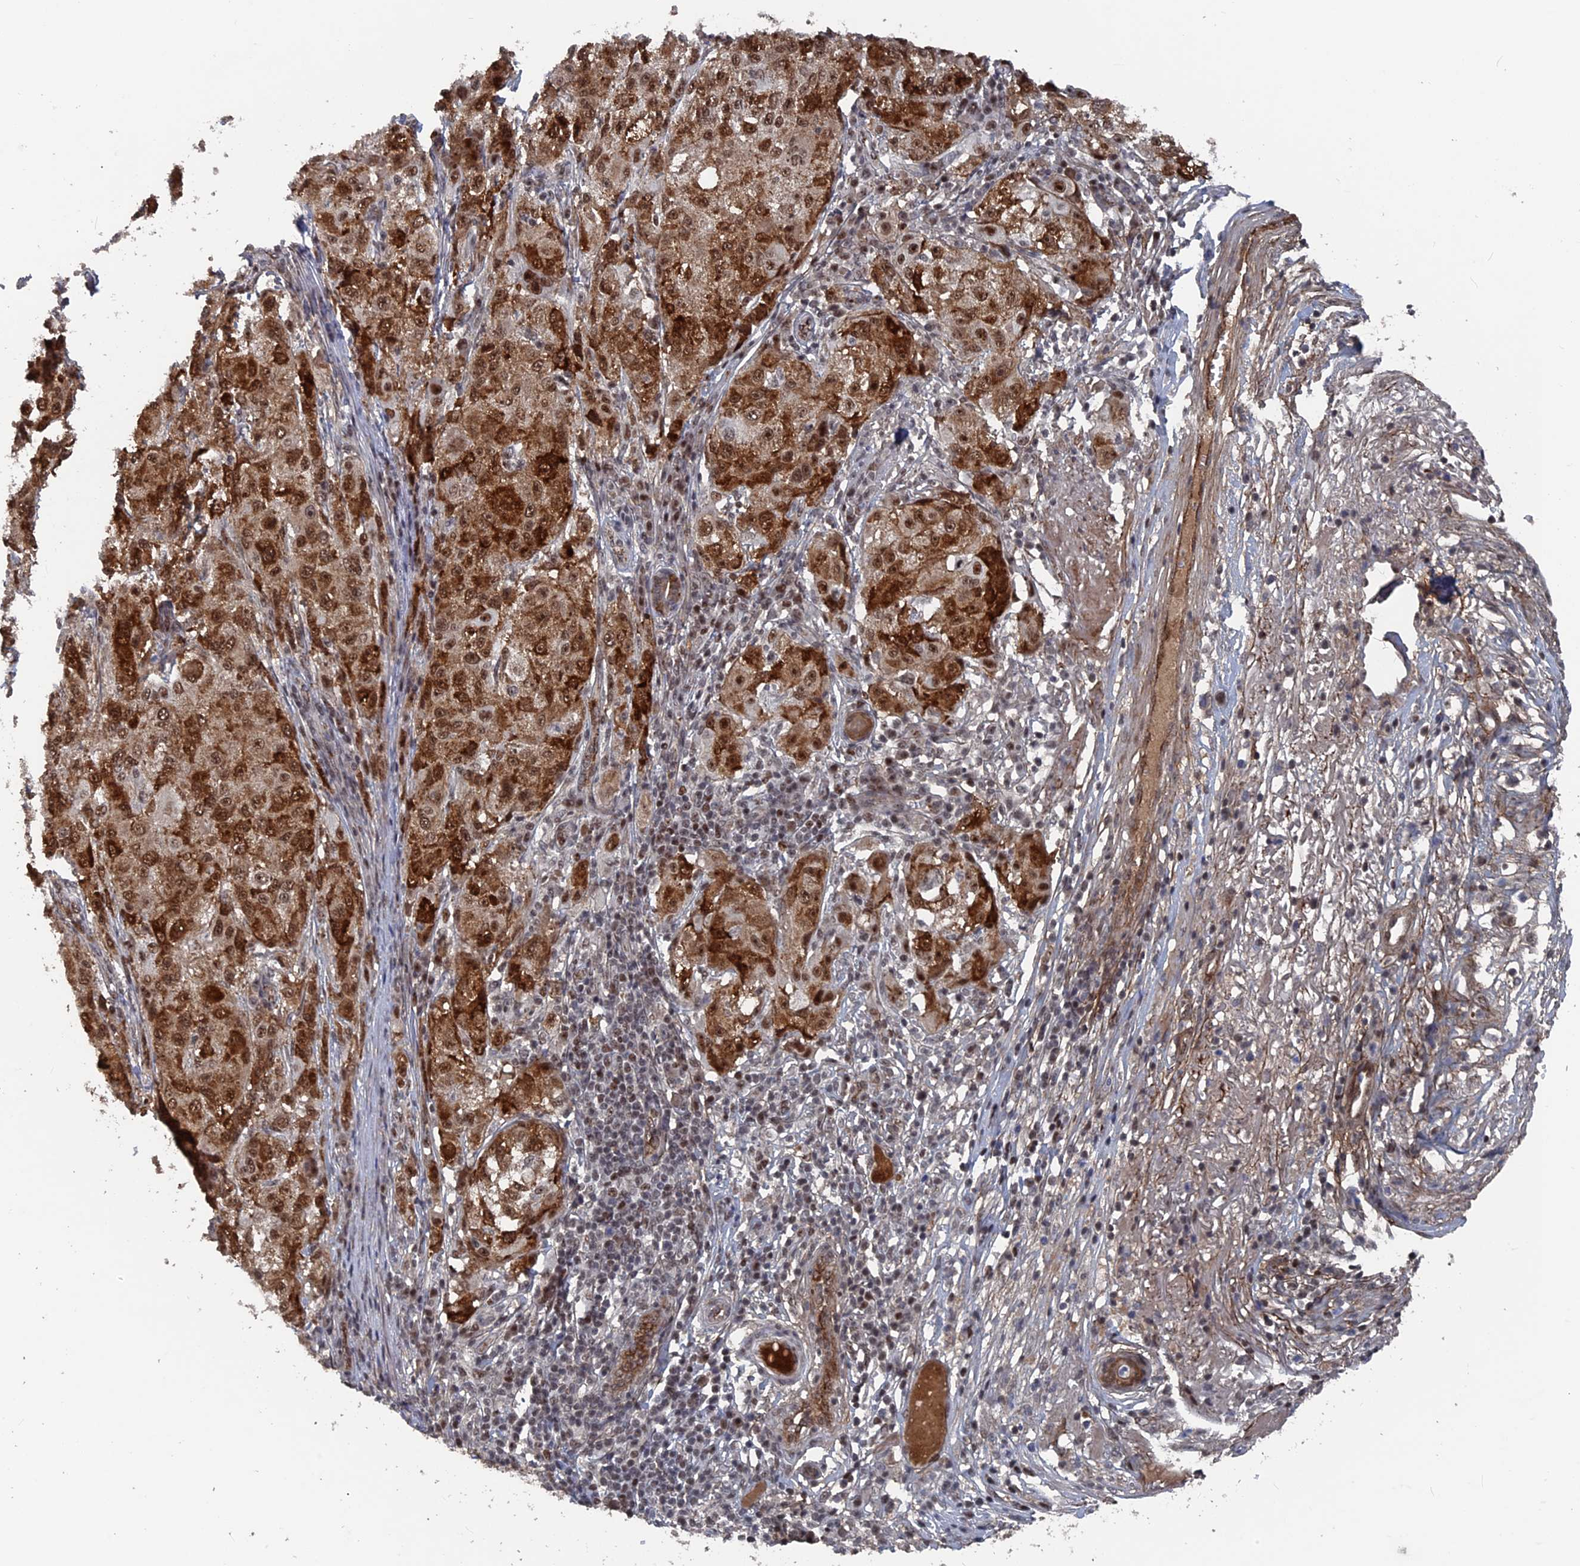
{"staining": {"intensity": "strong", "quantity": ">75%", "location": "cytoplasmic/membranous,nuclear"}, "tissue": "melanoma", "cell_type": "Tumor cells", "image_type": "cancer", "snomed": [{"axis": "morphology", "description": "Necrosis, NOS"}, {"axis": "morphology", "description": "Malignant melanoma, NOS"}, {"axis": "topography", "description": "Skin"}], "caption": "Strong cytoplasmic/membranous and nuclear protein expression is identified in approximately >75% of tumor cells in malignant melanoma.", "gene": "SH3D21", "patient": {"sex": "female", "age": 87}}